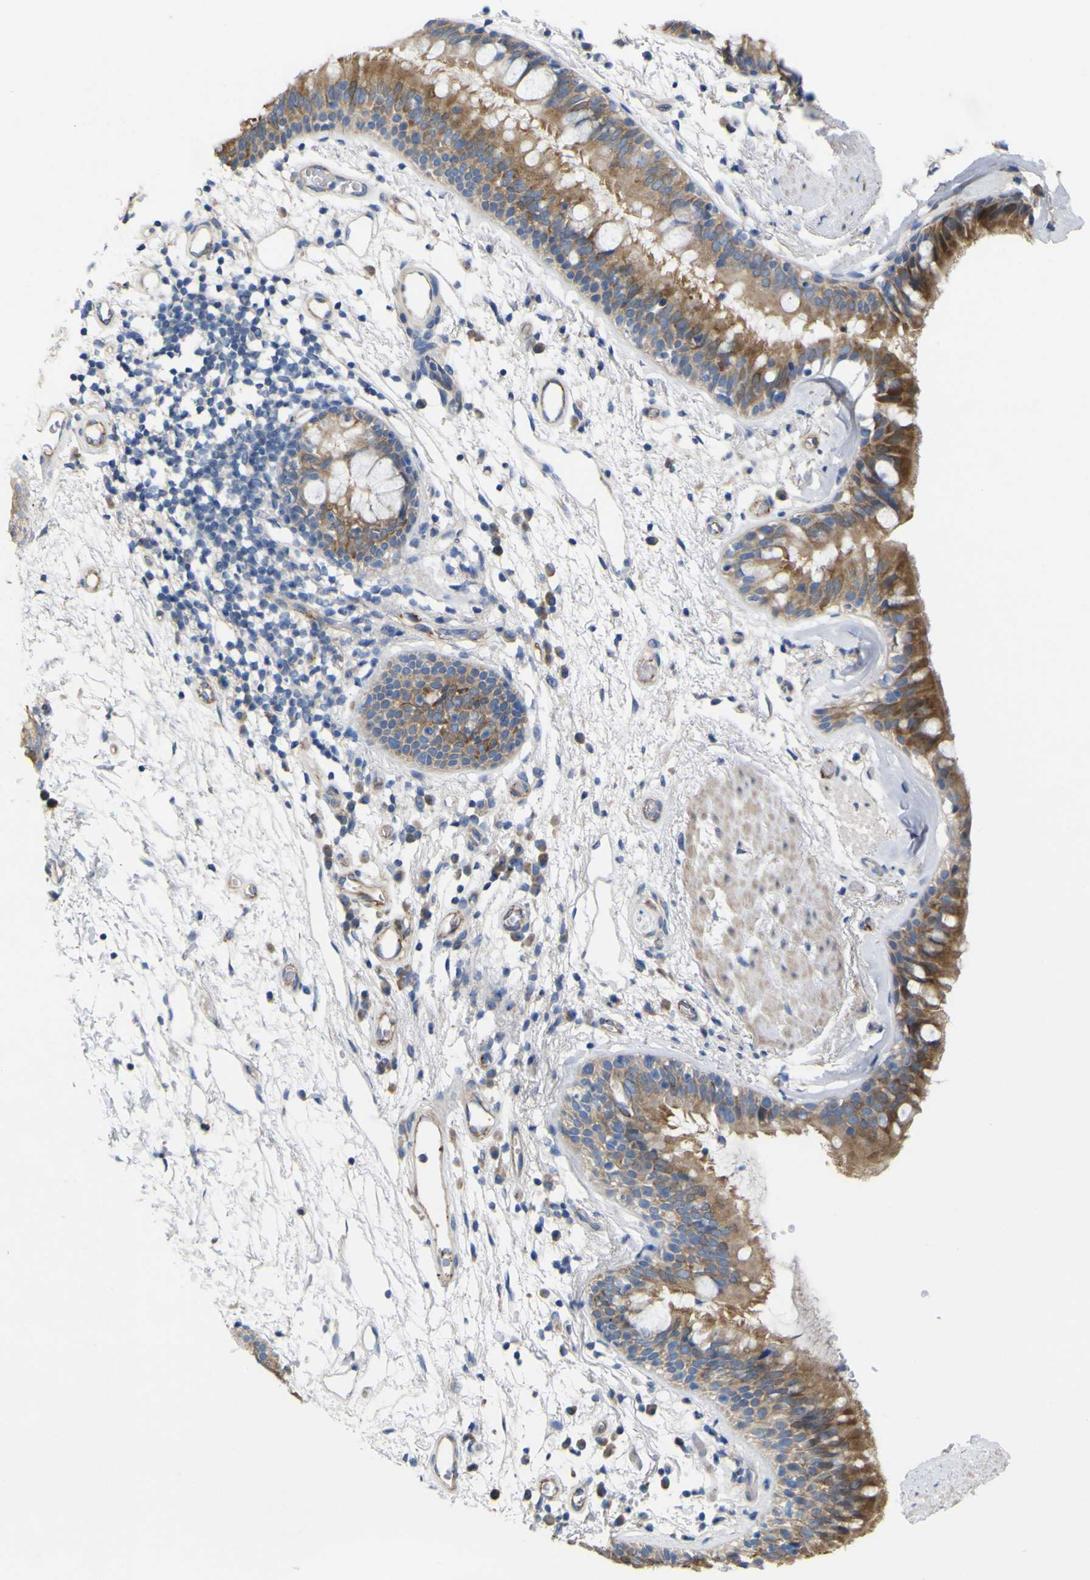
{"staining": {"intensity": "moderate", "quantity": ">75%", "location": "cytoplasmic/membranous"}, "tissue": "bronchus", "cell_type": "Respiratory epithelial cells", "image_type": "normal", "snomed": [{"axis": "morphology", "description": "Normal tissue, NOS"}, {"axis": "morphology", "description": "Adenocarcinoma, NOS"}, {"axis": "topography", "description": "Bronchus"}, {"axis": "topography", "description": "Lung"}], "caption": "Moderate cytoplasmic/membranous positivity is seen in approximately >75% of respiratory epithelial cells in unremarkable bronchus. (DAB (3,3'-diaminobenzidine) IHC, brown staining for protein, blue staining for nuclei).", "gene": "MYEOV", "patient": {"sex": "female", "age": 54}}